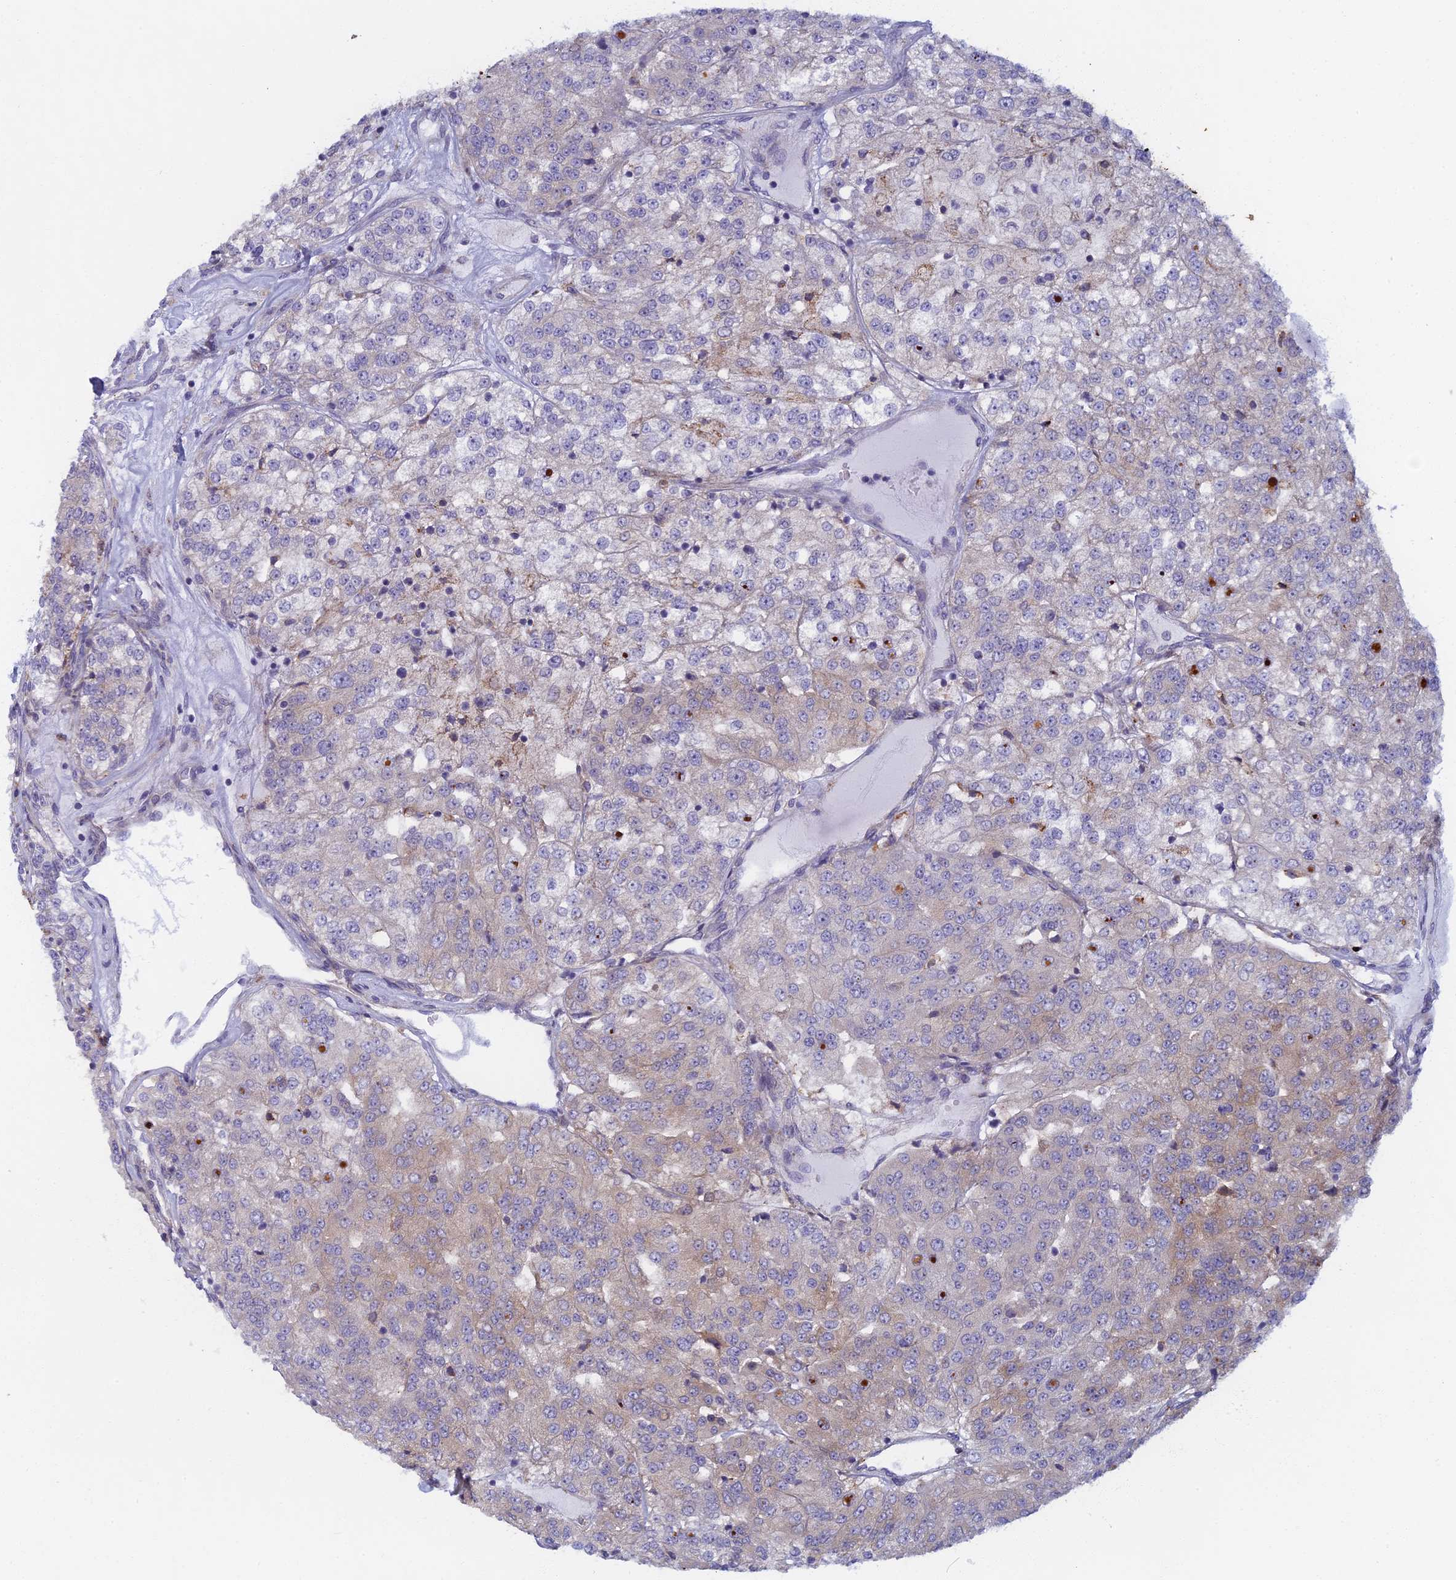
{"staining": {"intensity": "weak", "quantity": "<25%", "location": "cytoplasmic/membranous"}, "tissue": "renal cancer", "cell_type": "Tumor cells", "image_type": "cancer", "snomed": [{"axis": "morphology", "description": "Adenocarcinoma, NOS"}, {"axis": "topography", "description": "Kidney"}], "caption": "High power microscopy image of an immunohistochemistry image of renal adenocarcinoma, revealing no significant positivity in tumor cells. Nuclei are stained in blue.", "gene": "DDX51", "patient": {"sex": "female", "age": 63}}